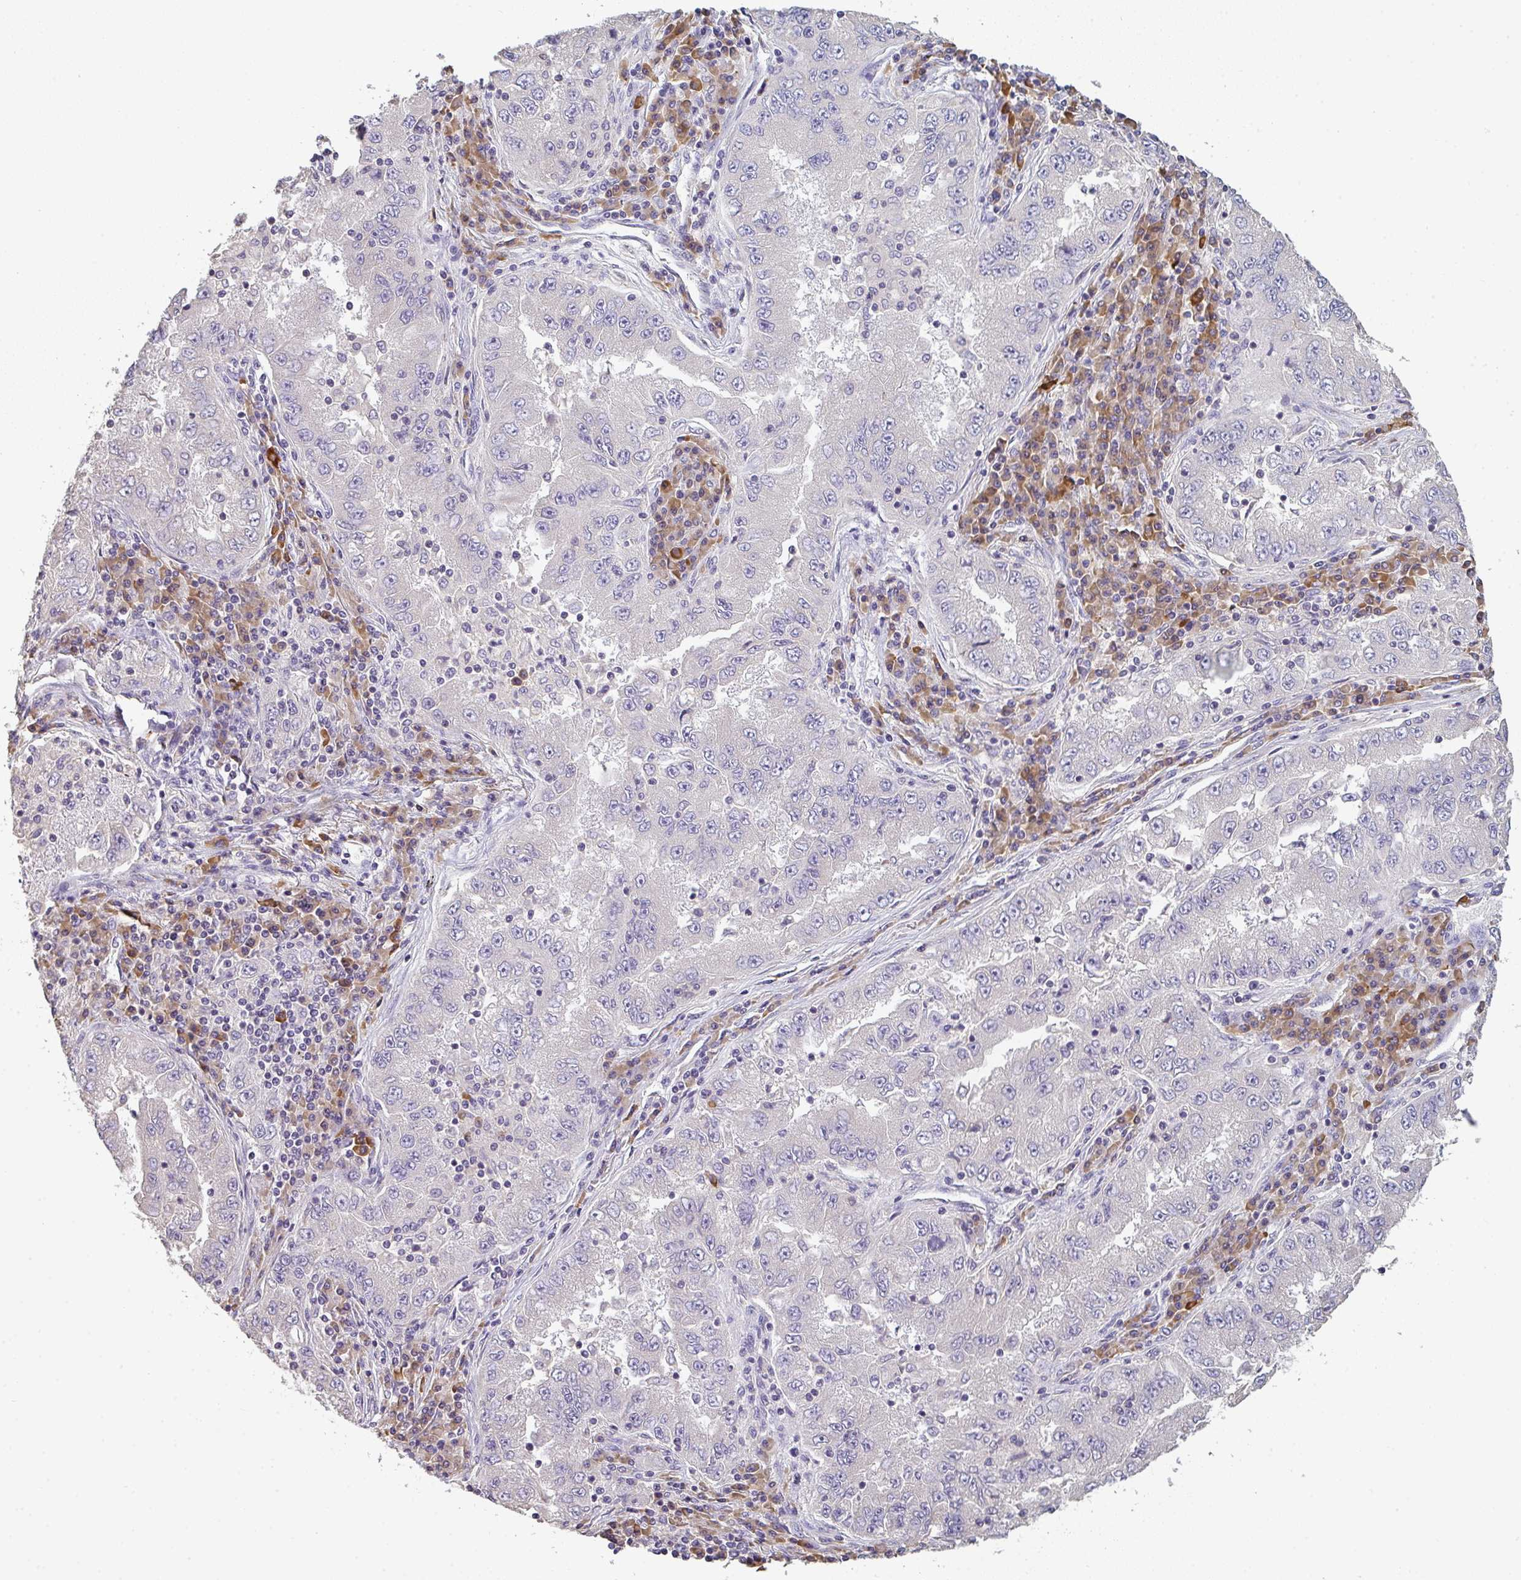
{"staining": {"intensity": "negative", "quantity": "none", "location": "none"}, "tissue": "lung cancer", "cell_type": "Tumor cells", "image_type": "cancer", "snomed": [{"axis": "morphology", "description": "Adenocarcinoma, NOS"}, {"axis": "morphology", "description": "Adenocarcinoma primary or metastatic"}, {"axis": "topography", "description": "Lung"}], "caption": "The IHC image has no significant positivity in tumor cells of lung adenocarcinoma primary or metastatic tissue.", "gene": "ZNF215", "patient": {"sex": "male", "age": 74}}